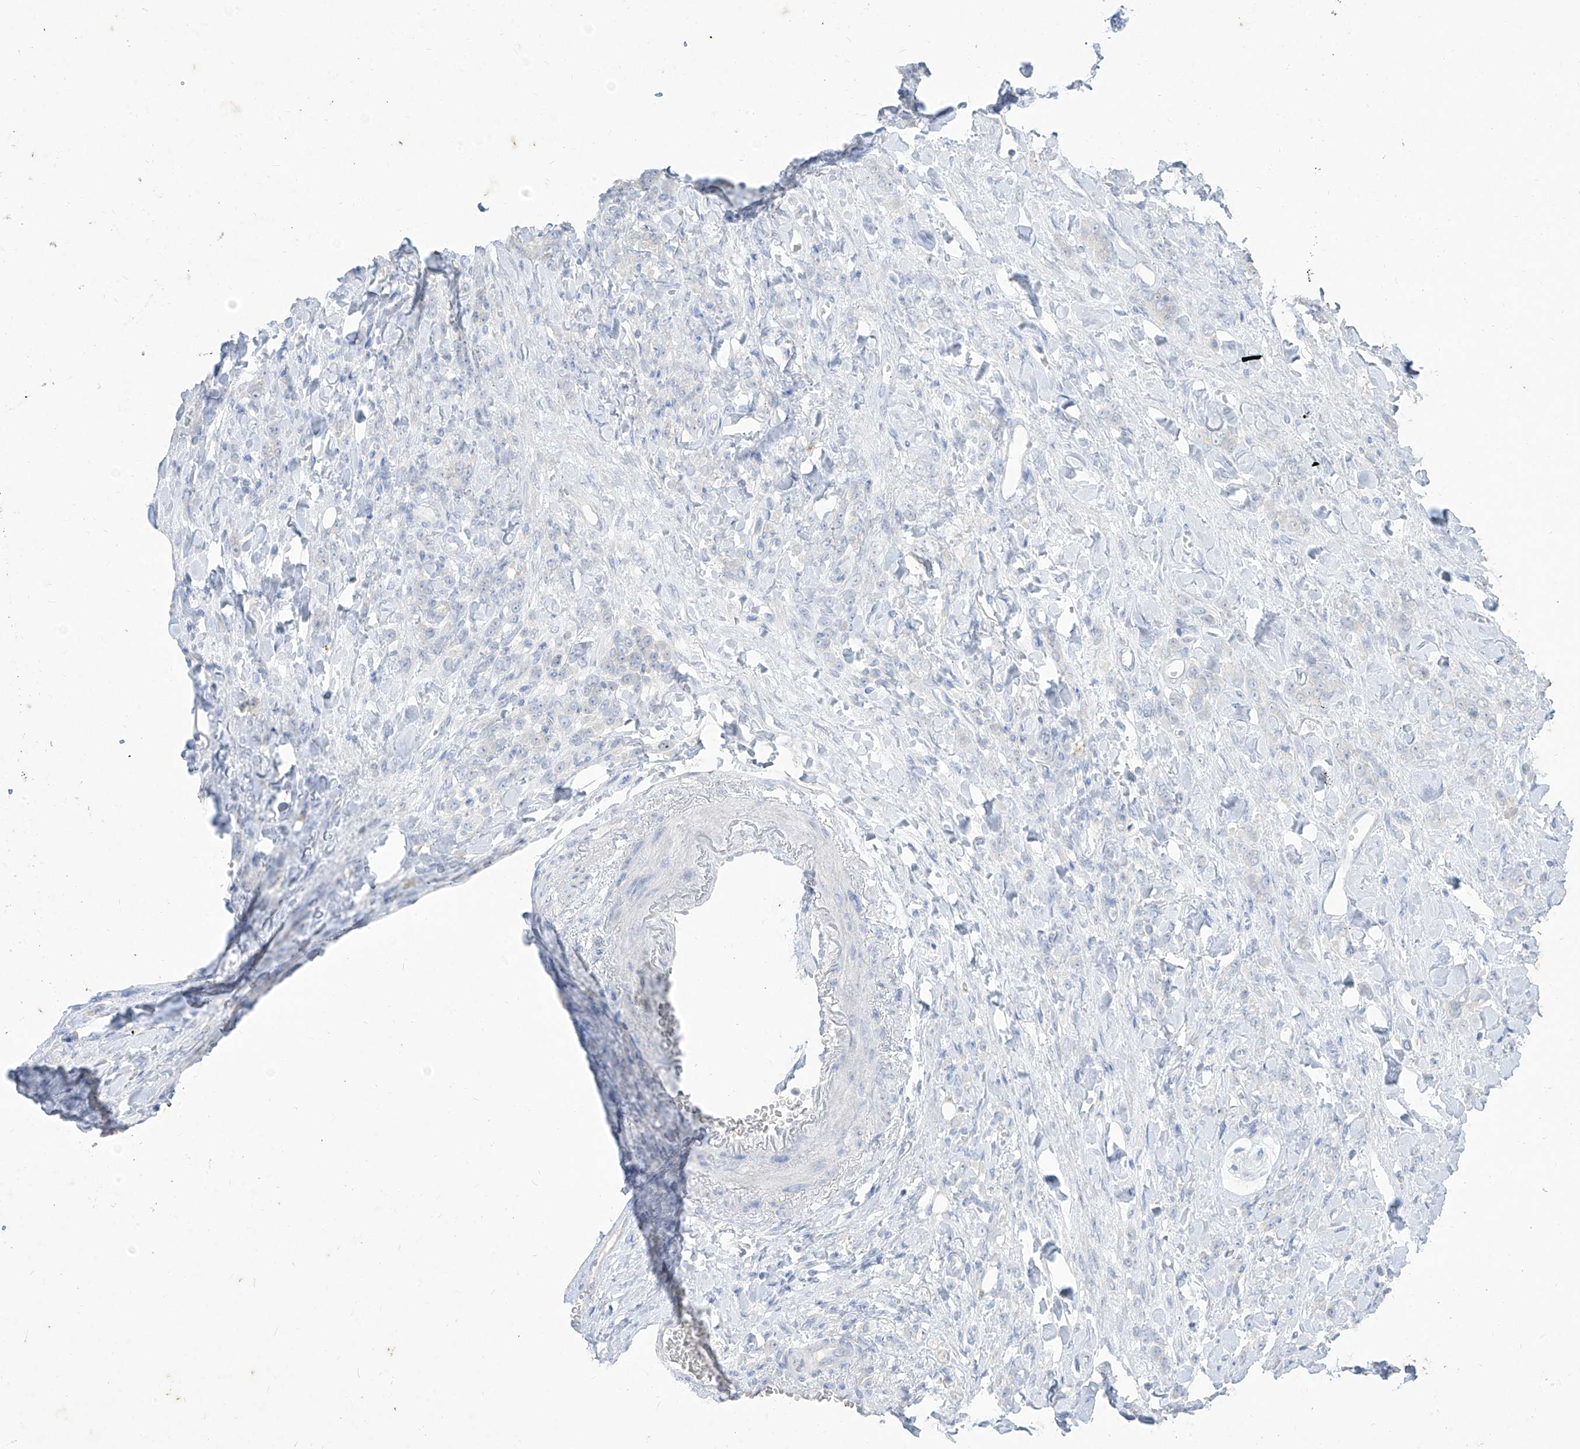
{"staining": {"intensity": "negative", "quantity": "none", "location": "none"}, "tissue": "stomach cancer", "cell_type": "Tumor cells", "image_type": "cancer", "snomed": [{"axis": "morphology", "description": "Normal tissue, NOS"}, {"axis": "morphology", "description": "Adenocarcinoma, NOS"}, {"axis": "topography", "description": "Stomach"}], "caption": "Protein analysis of adenocarcinoma (stomach) demonstrates no significant expression in tumor cells.", "gene": "TGM4", "patient": {"sex": "male", "age": 82}}